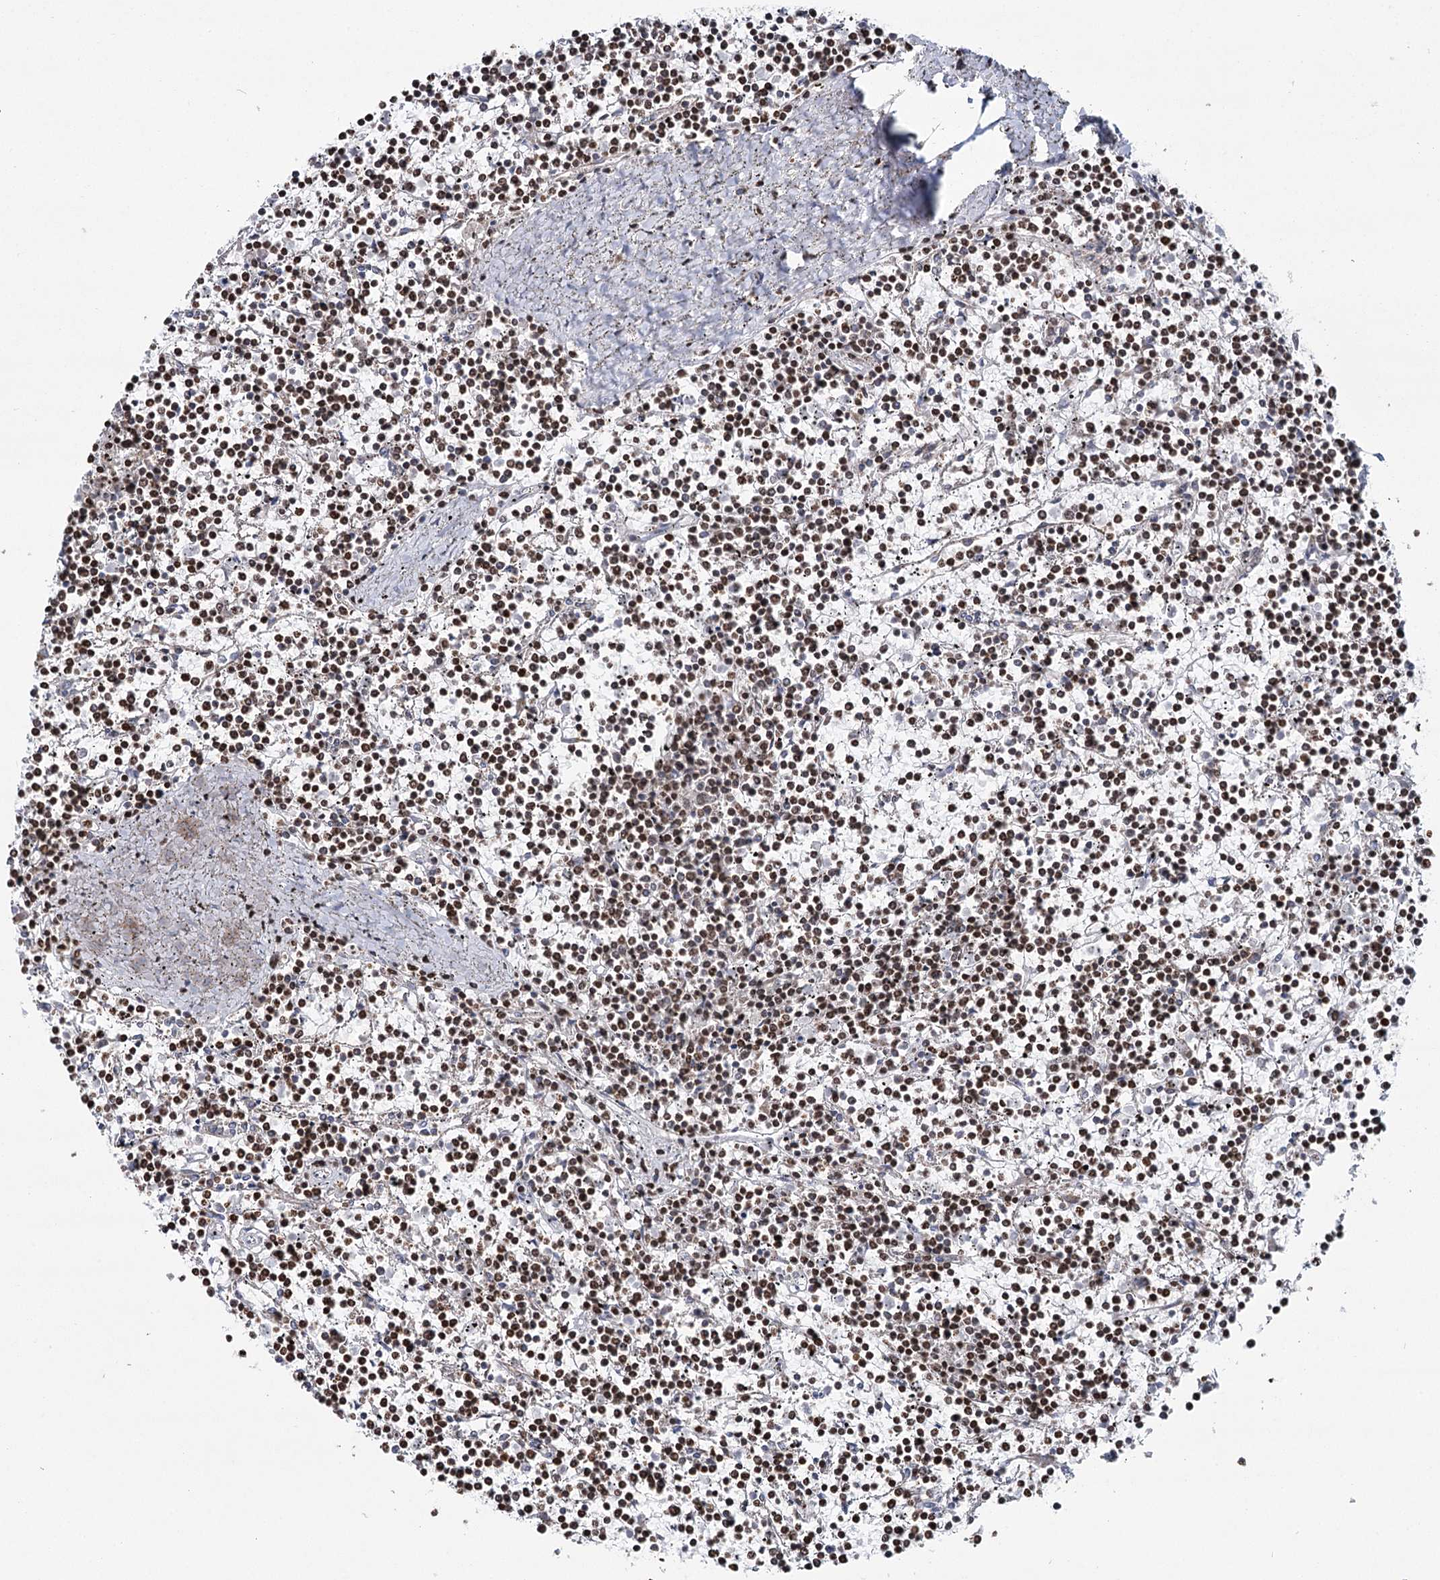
{"staining": {"intensity": "moderate", "quantity": ">75%", "location": "nuclear"}, "tissue": "lymphoma", "cell_type": "Tumor cells", "image_type": "cancer", "snomed": [{"axis": "morphology", "description": "Malignant lymphoma, non-Hodgkin's type, Low grade"}, {"axis": "topography", "description": "Spleen"}], "caption": "There is medium levels of moderate nuclear staining in tumor cells of lymphoma, as demonstrated by immunohistochemical staining (brown color).", "gene": "PDHX", "patient": {"sex": "female", "age": 19}}